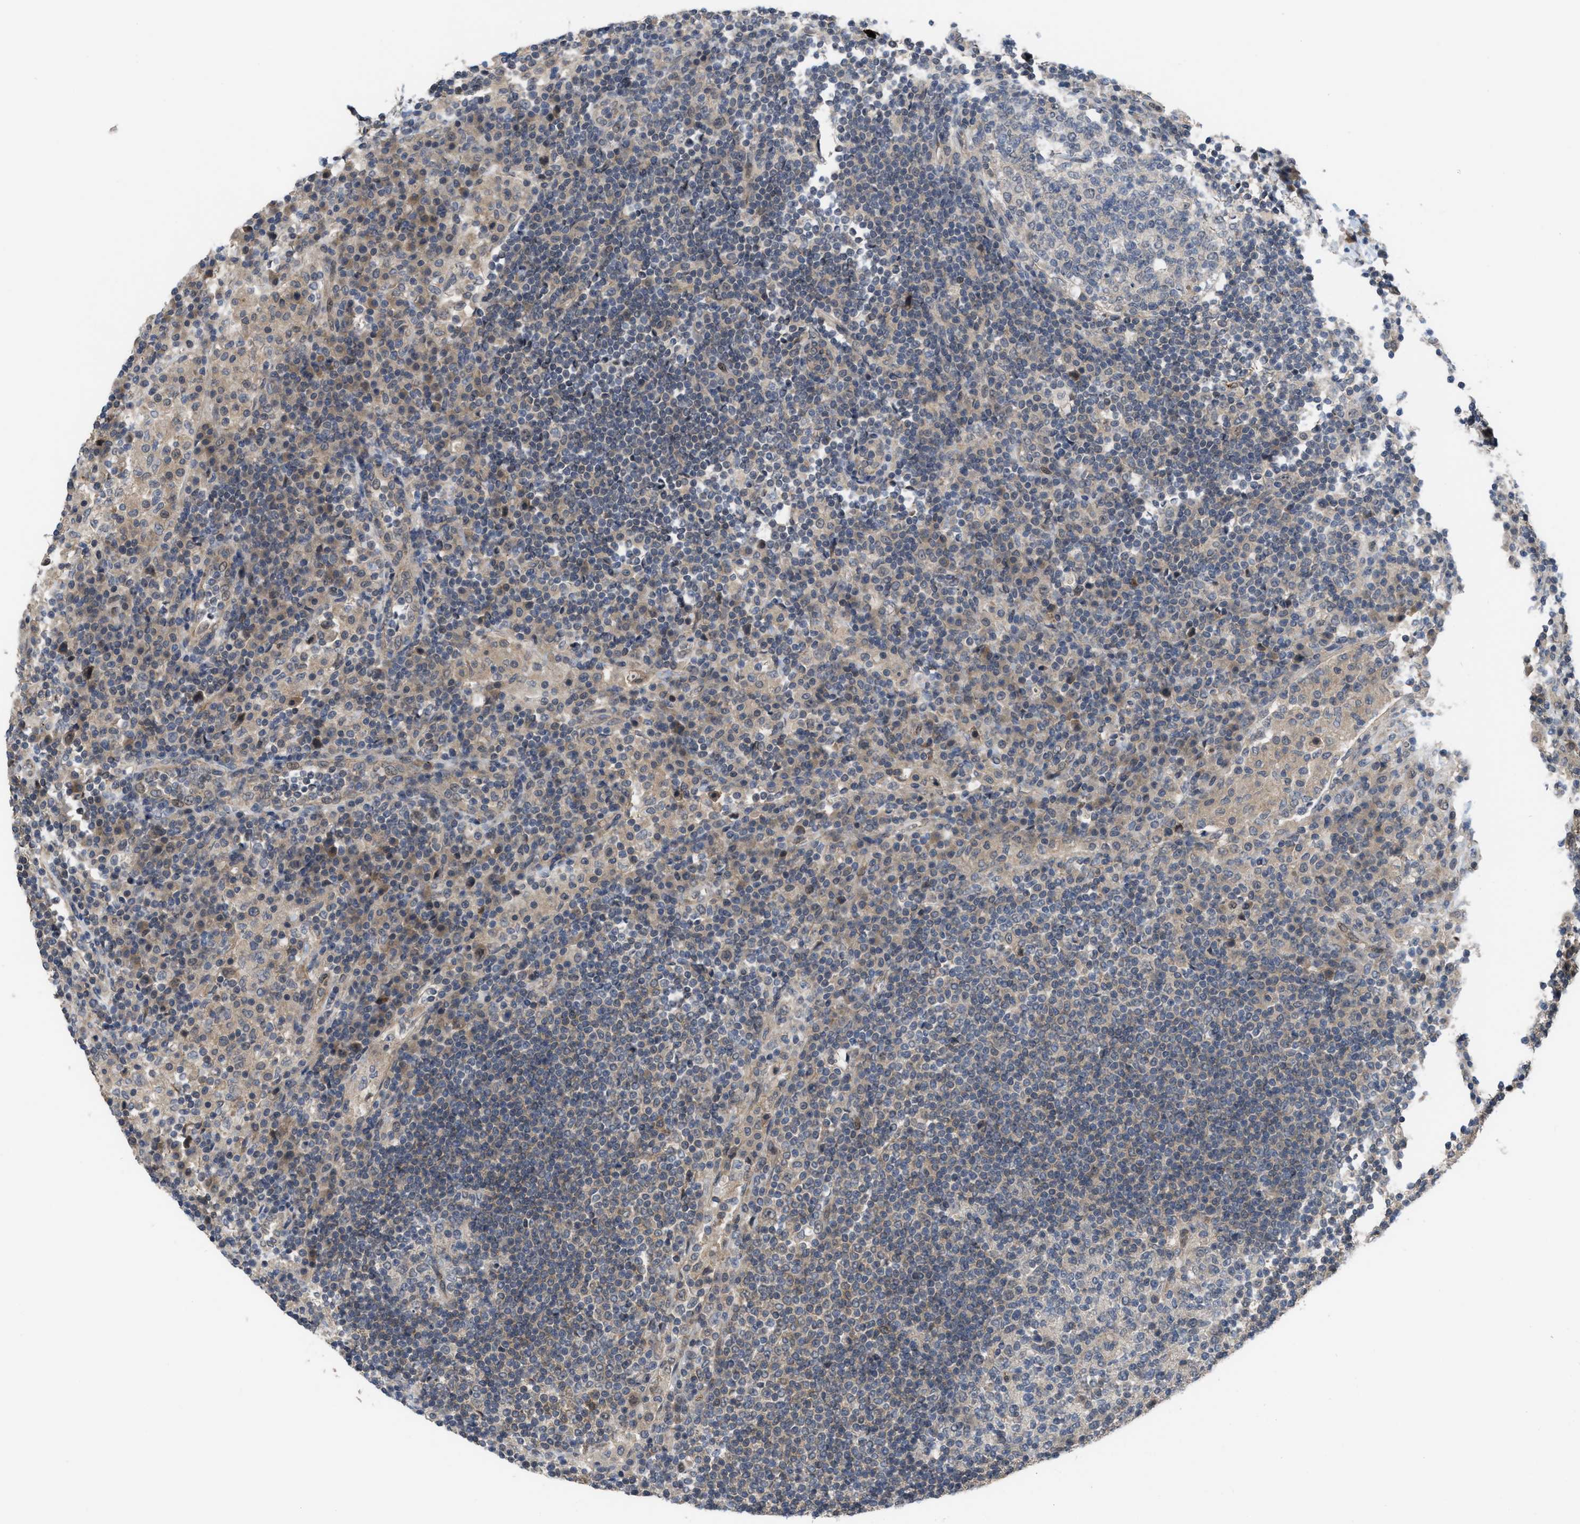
{"staining": {"intensity": "weak", "quantity": "<25%", "location": "cytoplasmic/membranous"}, "tissue": "lymph node", "cell_type": "Germinal center cells", "image_type": "normal", "snomed": [{"axis": "morphology", "description": "Normal tissue, NOS"}, {"axis": "topography", "description": "Lymph node"}], "caption": "Protein analysis of benign lymph node shows no significant staining in germinal center cells. (Stains: DAB (3,3'-diaminobenzidine) IHC with hematoxylin counter stain, Microscopy: brightfield microscopy at high magnification).", "gene": "LDAF1", "patient": {"sex": "female", "age": 53}}